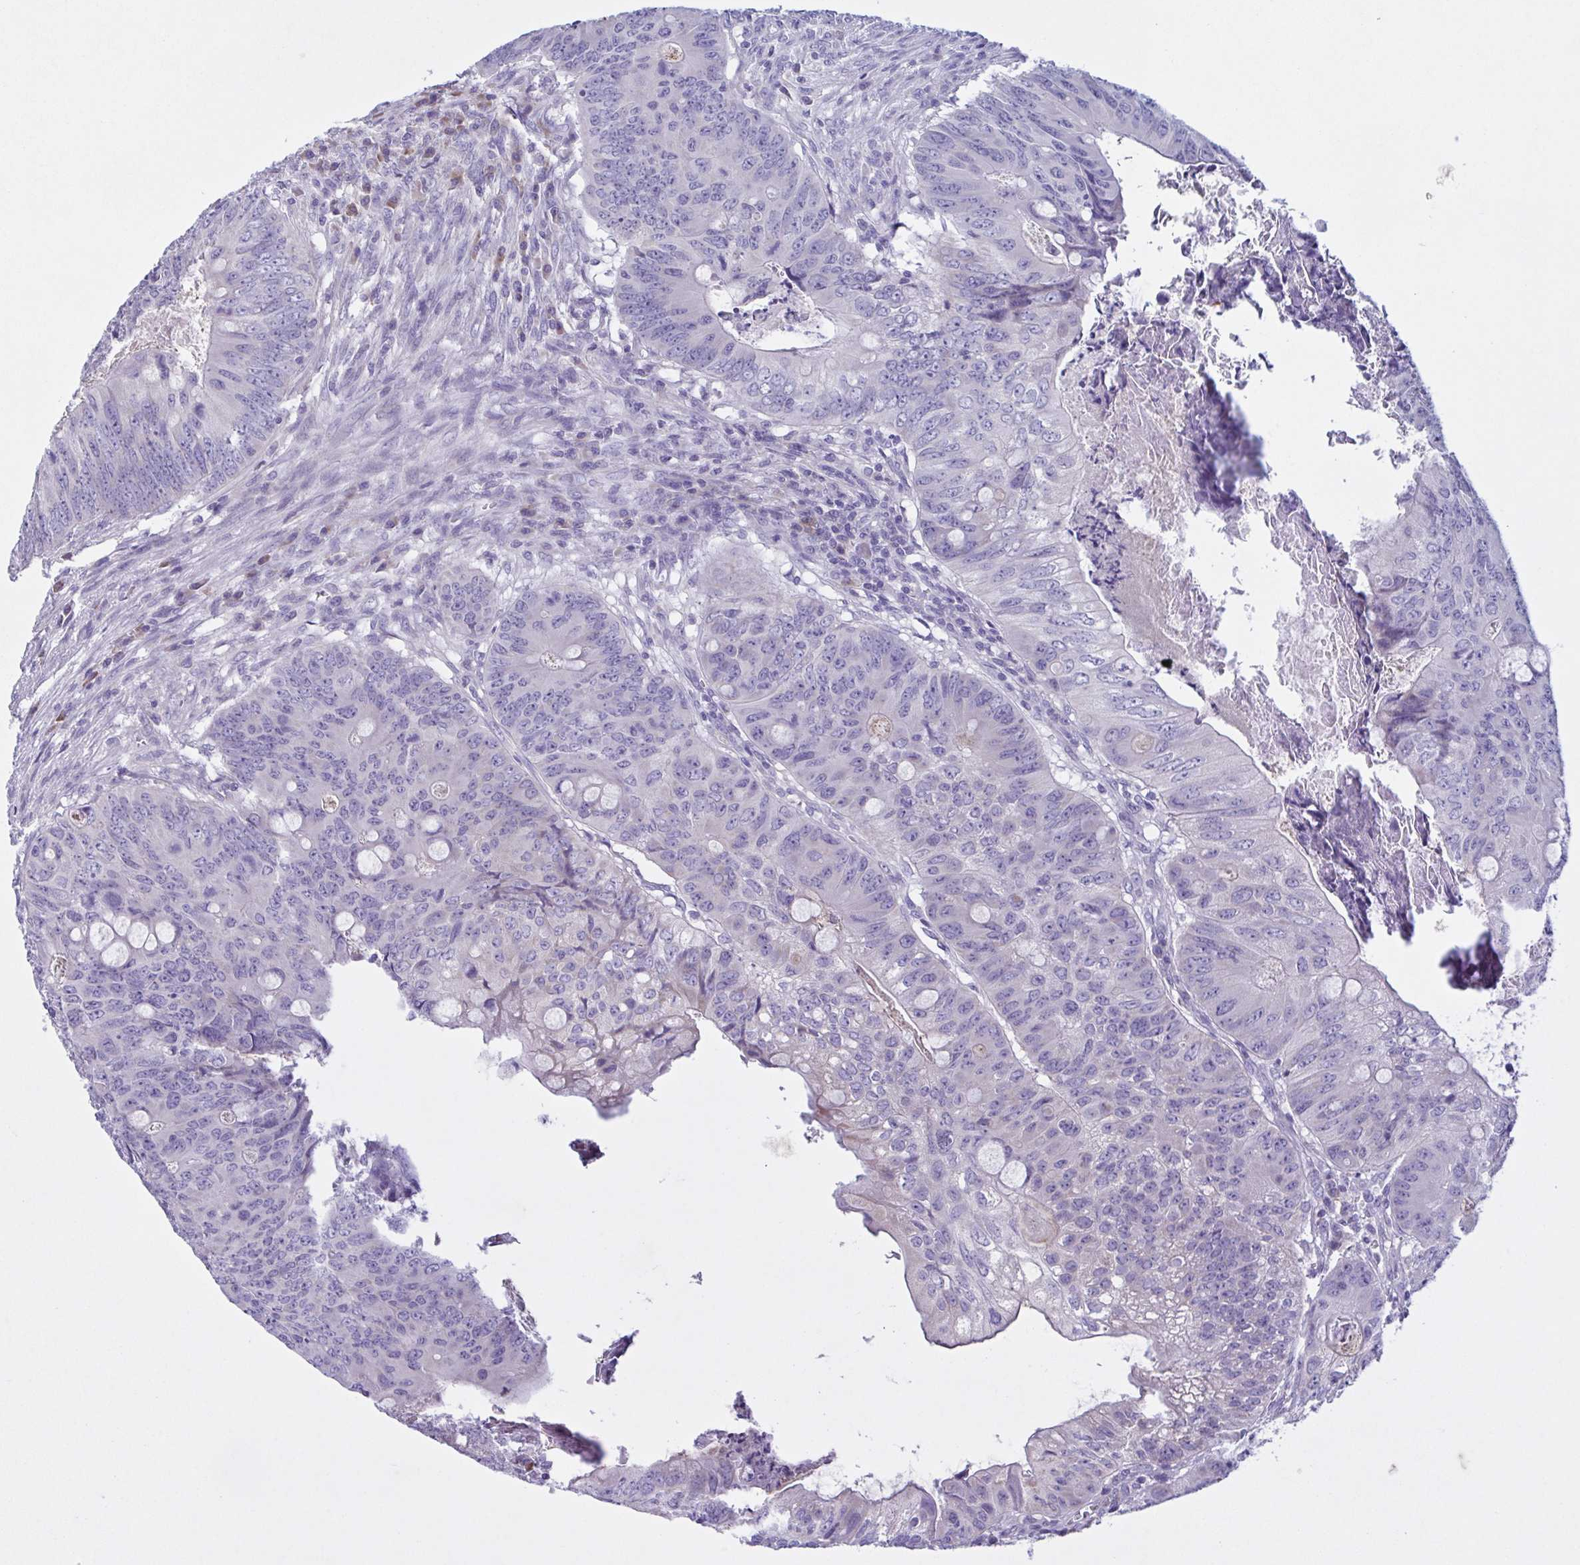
{"staining": {"intensity": "negative", "quantity": "none", "location": "none"}, "tissue": "colorectal cancer", "cell_type": "Tumor cells", "image_type": "cancer", "snomed": [{"axis": "morphology", "description": "Adenocarcinoma, NOS"}, {"axis": "topography", "description": "Colon"}], "caption": "The micrograph reveals no significant staining in tumor cells of colorectal cancer.", "gene": "F13B", "patient": {"sex": "female", "age": 74}}